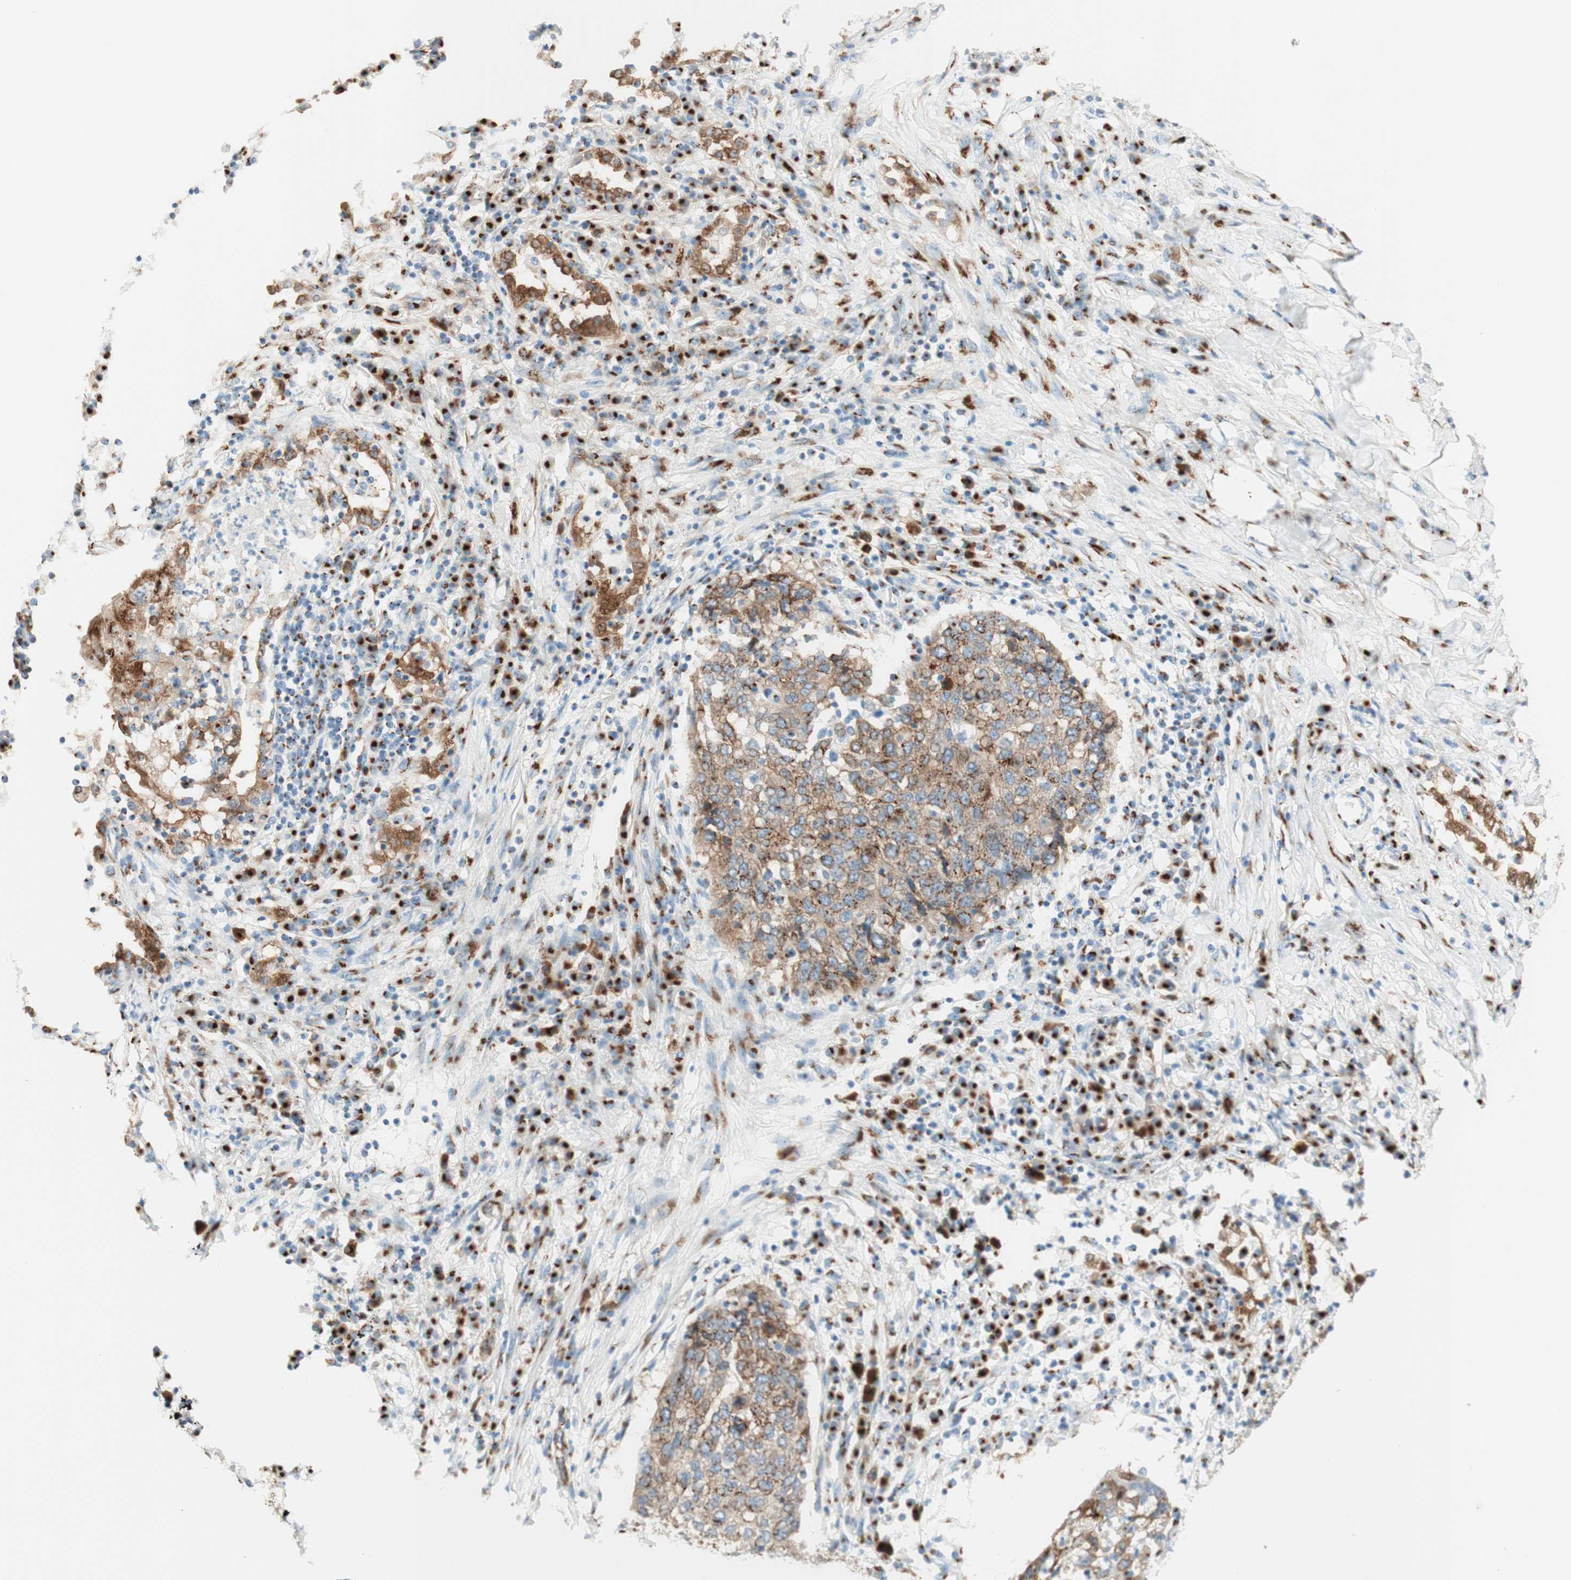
{"staining": {"intensity": "moderate", "quantity": ">75%", "location": "cytoplasmic/membranous"}, "tissue": "lung cancer", "cell_type": "Tumor cells", "image_type": "cancer", "snomed": [{"axis": "morphology", "description": "Squamous cell carcinoma, NOS"}, {"axis": "topography", "description": "Lung"}], "caption": "Human squamous cell carcinoma (lung) stained with a brown dye displays moderate cytoplasmic/membranous positive positivity in approximately >75% of tumor cells.", "gene": "GOLGB1", "patient": {"sex": "female", "age": 63}}